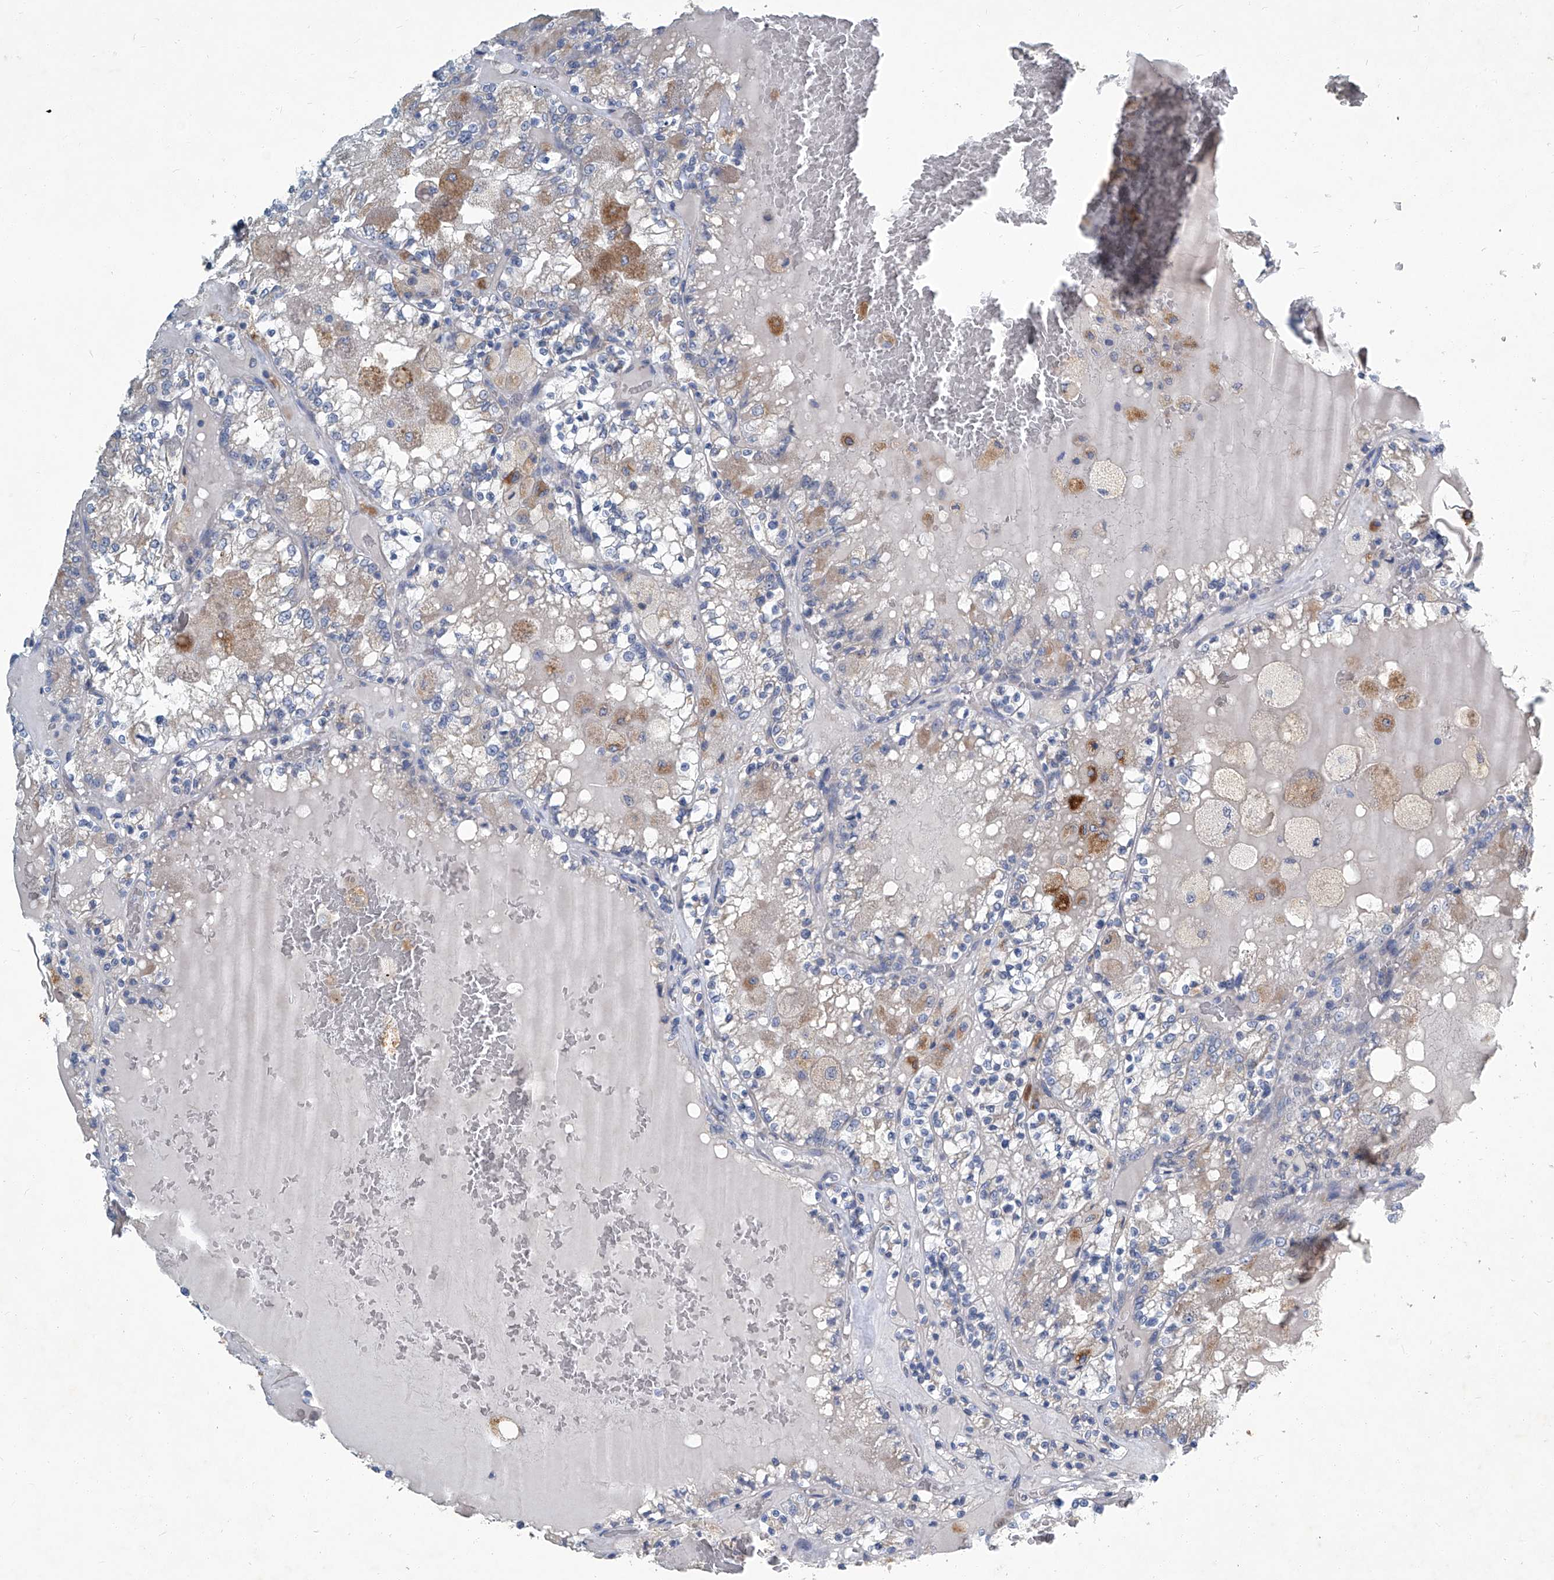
{"staining": {"intensity": "negative", "quantity": "none", "location": "none"}, "tissue": "renal cancer", "cell_type": "Tumor cells", "image_type": "cancer", "snomed": [{"axis": "morphology", "description": "Adenocarcinoma, NOS"}, {"axis": "topography", "description": "Kidney"}], "caption": "The image displays no significant positivity in tumor cells of renal cancer (adenocarcinoma).", "gene": "SLC26A11", "patient": {"sex": "female", "age": 56}}